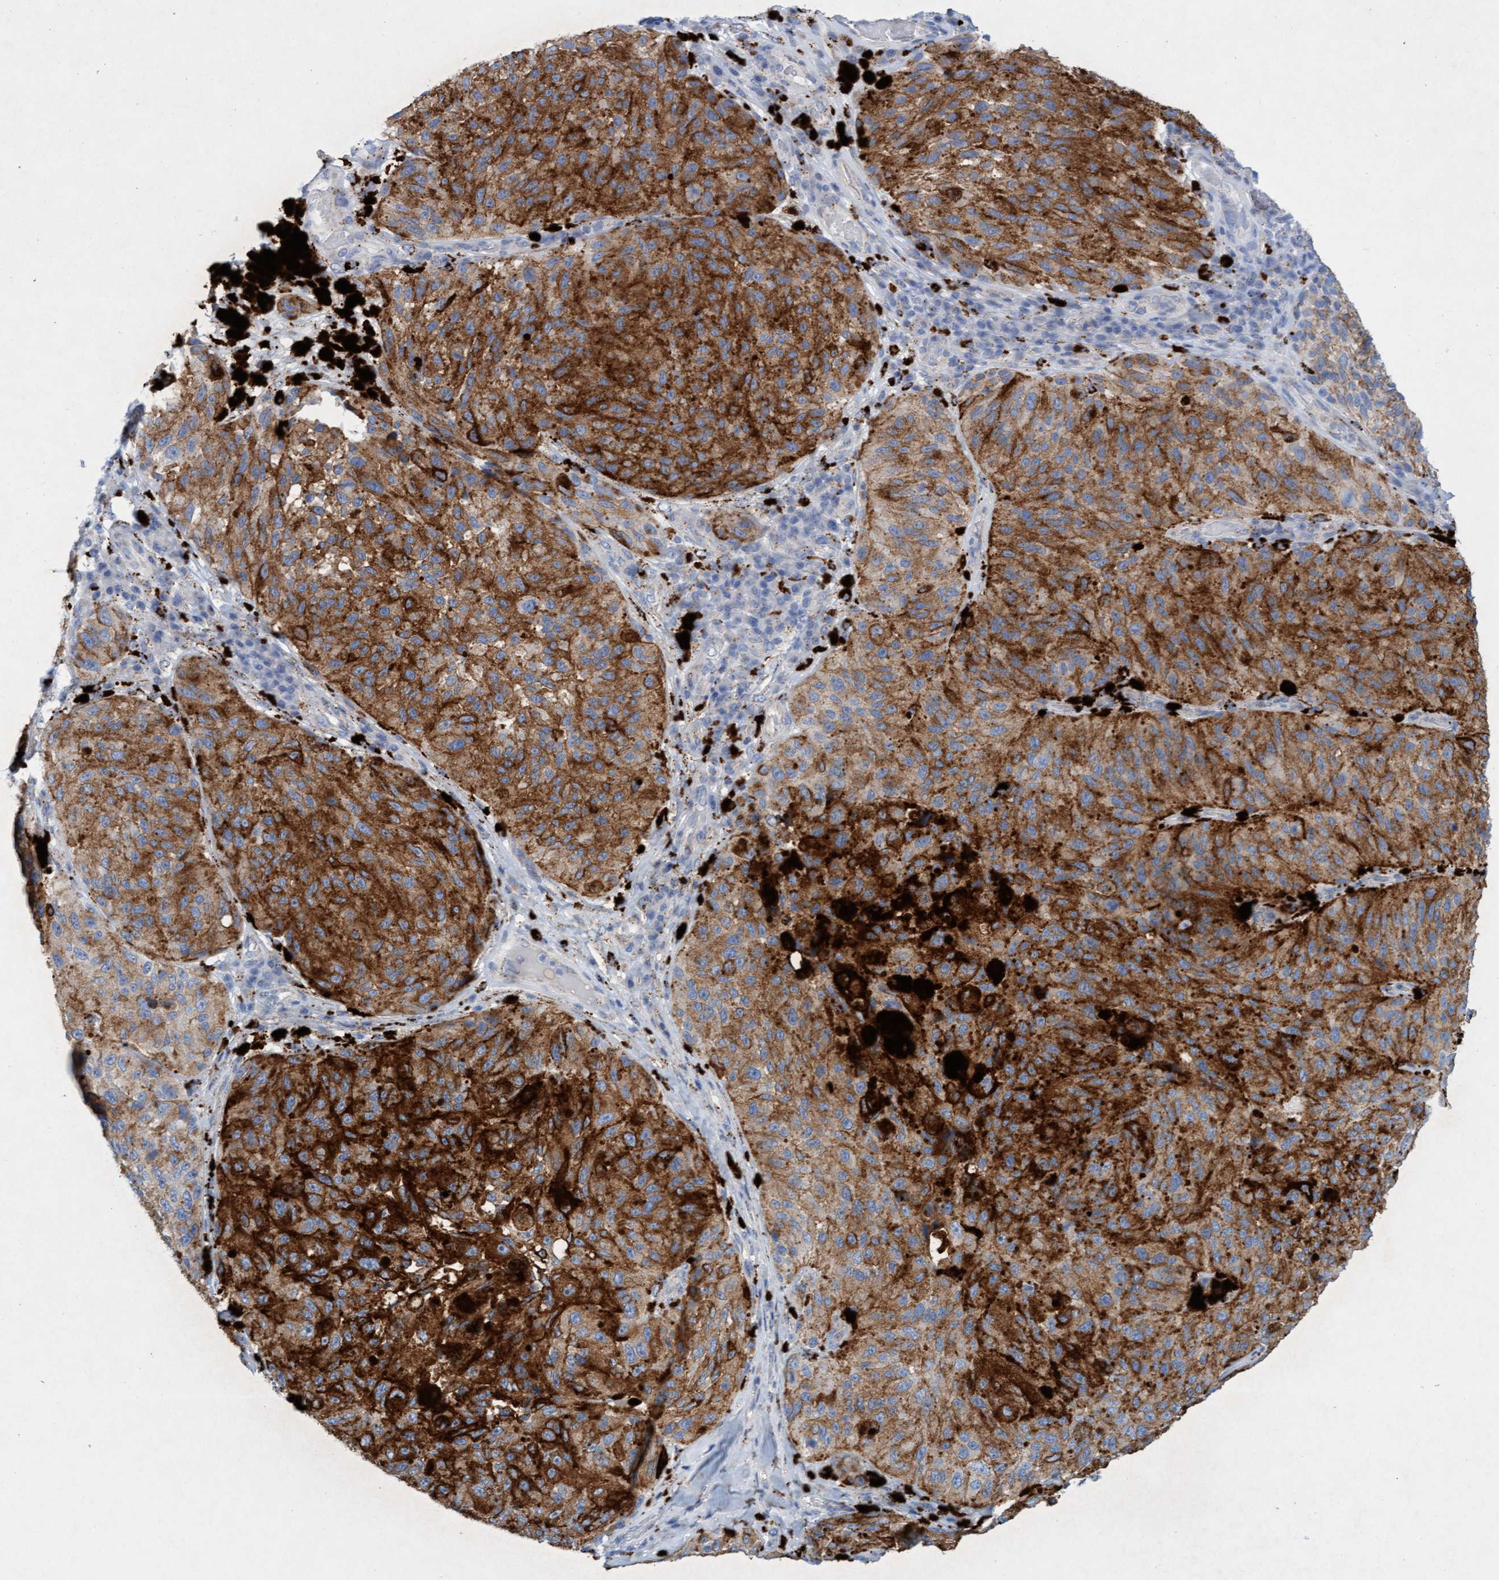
{"staining": {"intensity": "strong", "quantity": ">75%", "location": "cytoplasmic/membranous"}, "tissue": "melanoma", "cell_type": "Tumor cells", "image_type": "cancer", "snomed": [{"axis": "morphology", "description": "Malignant melanoma, NOS"}, {"axis": "topography", "description": "Skin"}], "caption": "Malignant melanoma stained for a protein exhibits strong cytoplasmic/membranous positivity in tumor cells.", "gene": "SGSH", "patient": {"sex": "female", "age": 73}}